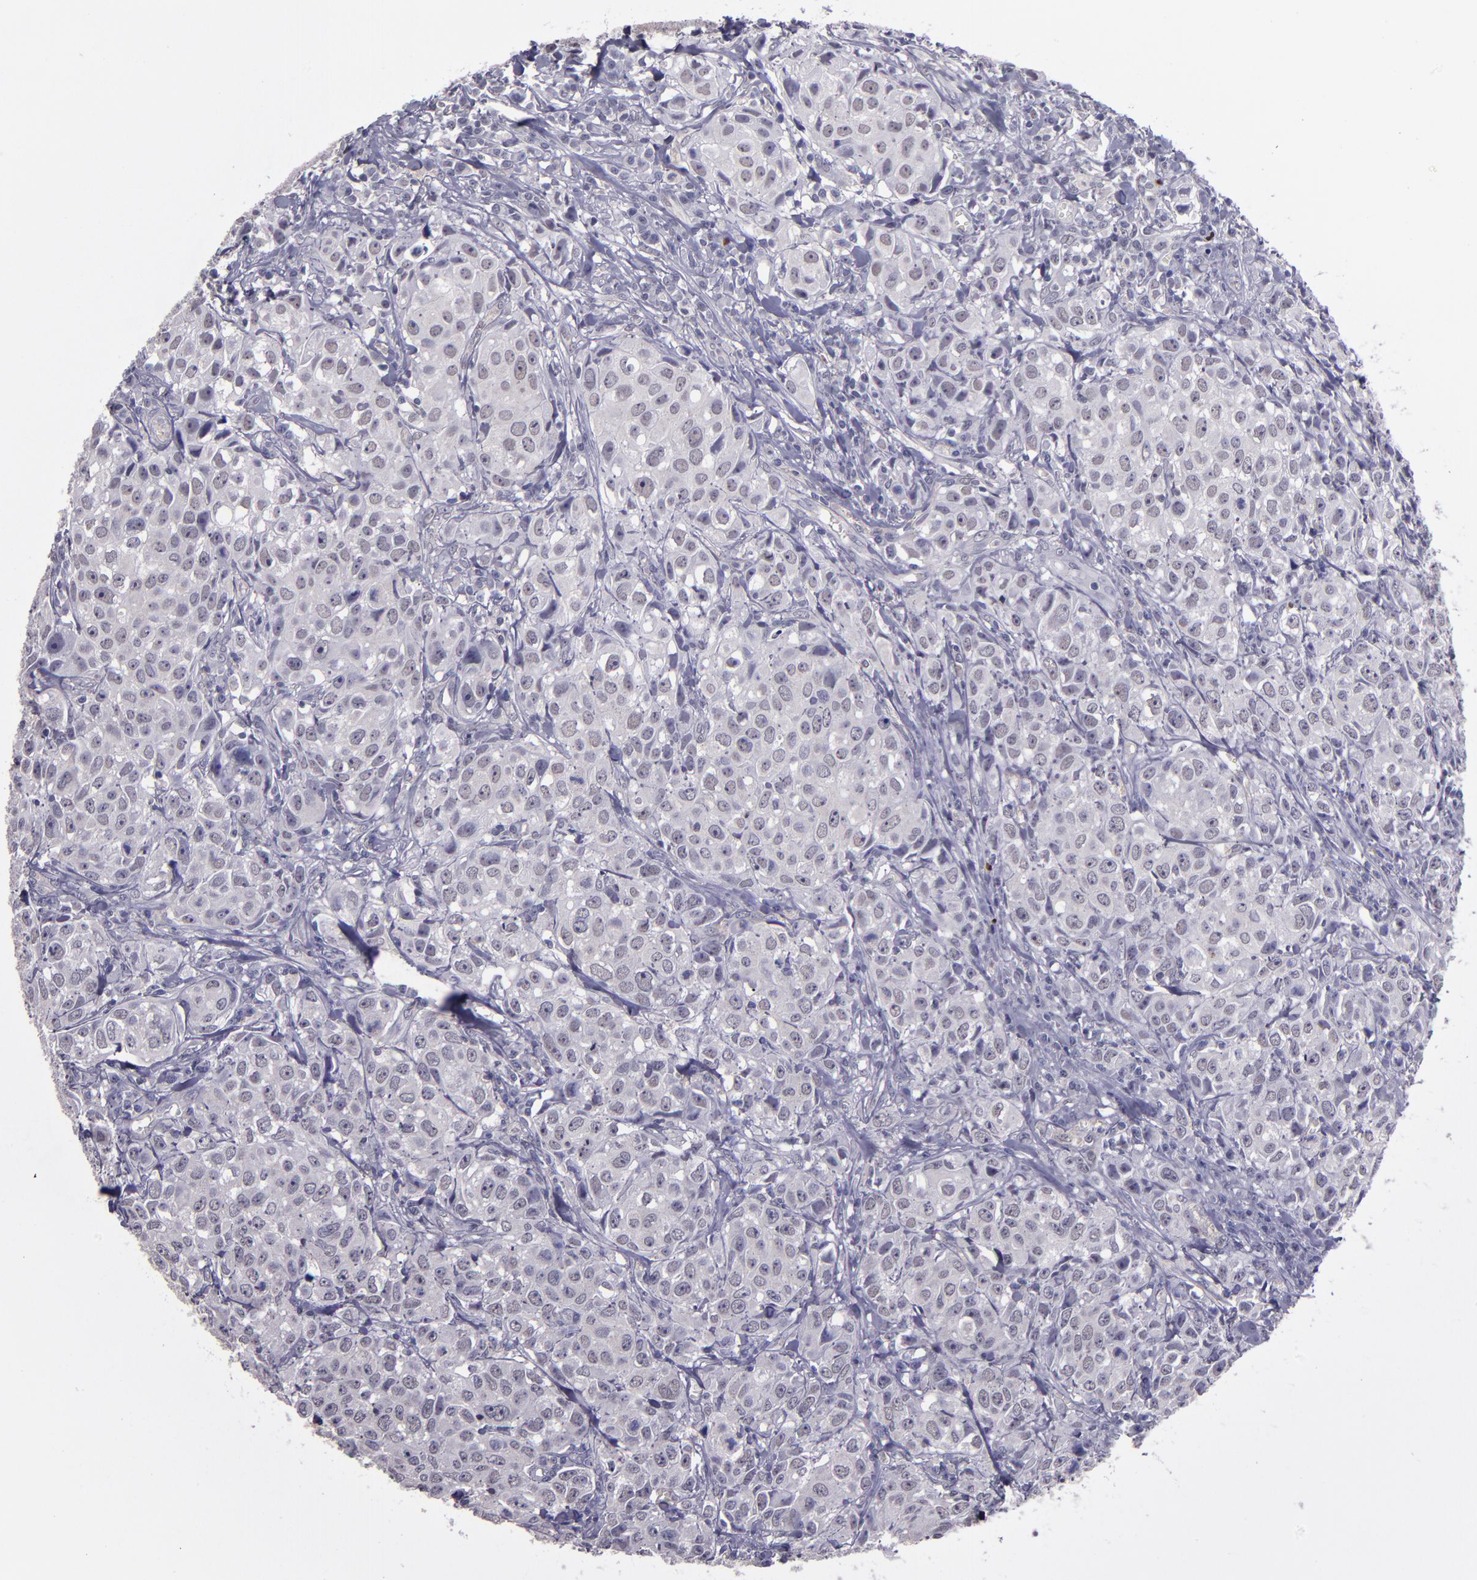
{"staining": {"intensity": "negative", "quantity": "none", "location": "none"}, "tissue": "urothelial cancer", "cell_type": "Tumor cells", "image_type": "cancer", "snomed": [{"axis": "morphology", "description": "Urothelial carcinoma, High grade"}, {"axis": "topography", "description": "Urinary bladder"}], "caption": "A micrograph of urothelial cancer stained for a protein demonstrates no brown staining in tumor cells.", "gene": "CEBPE", "patient": {"sex": "female", "age": 75}}